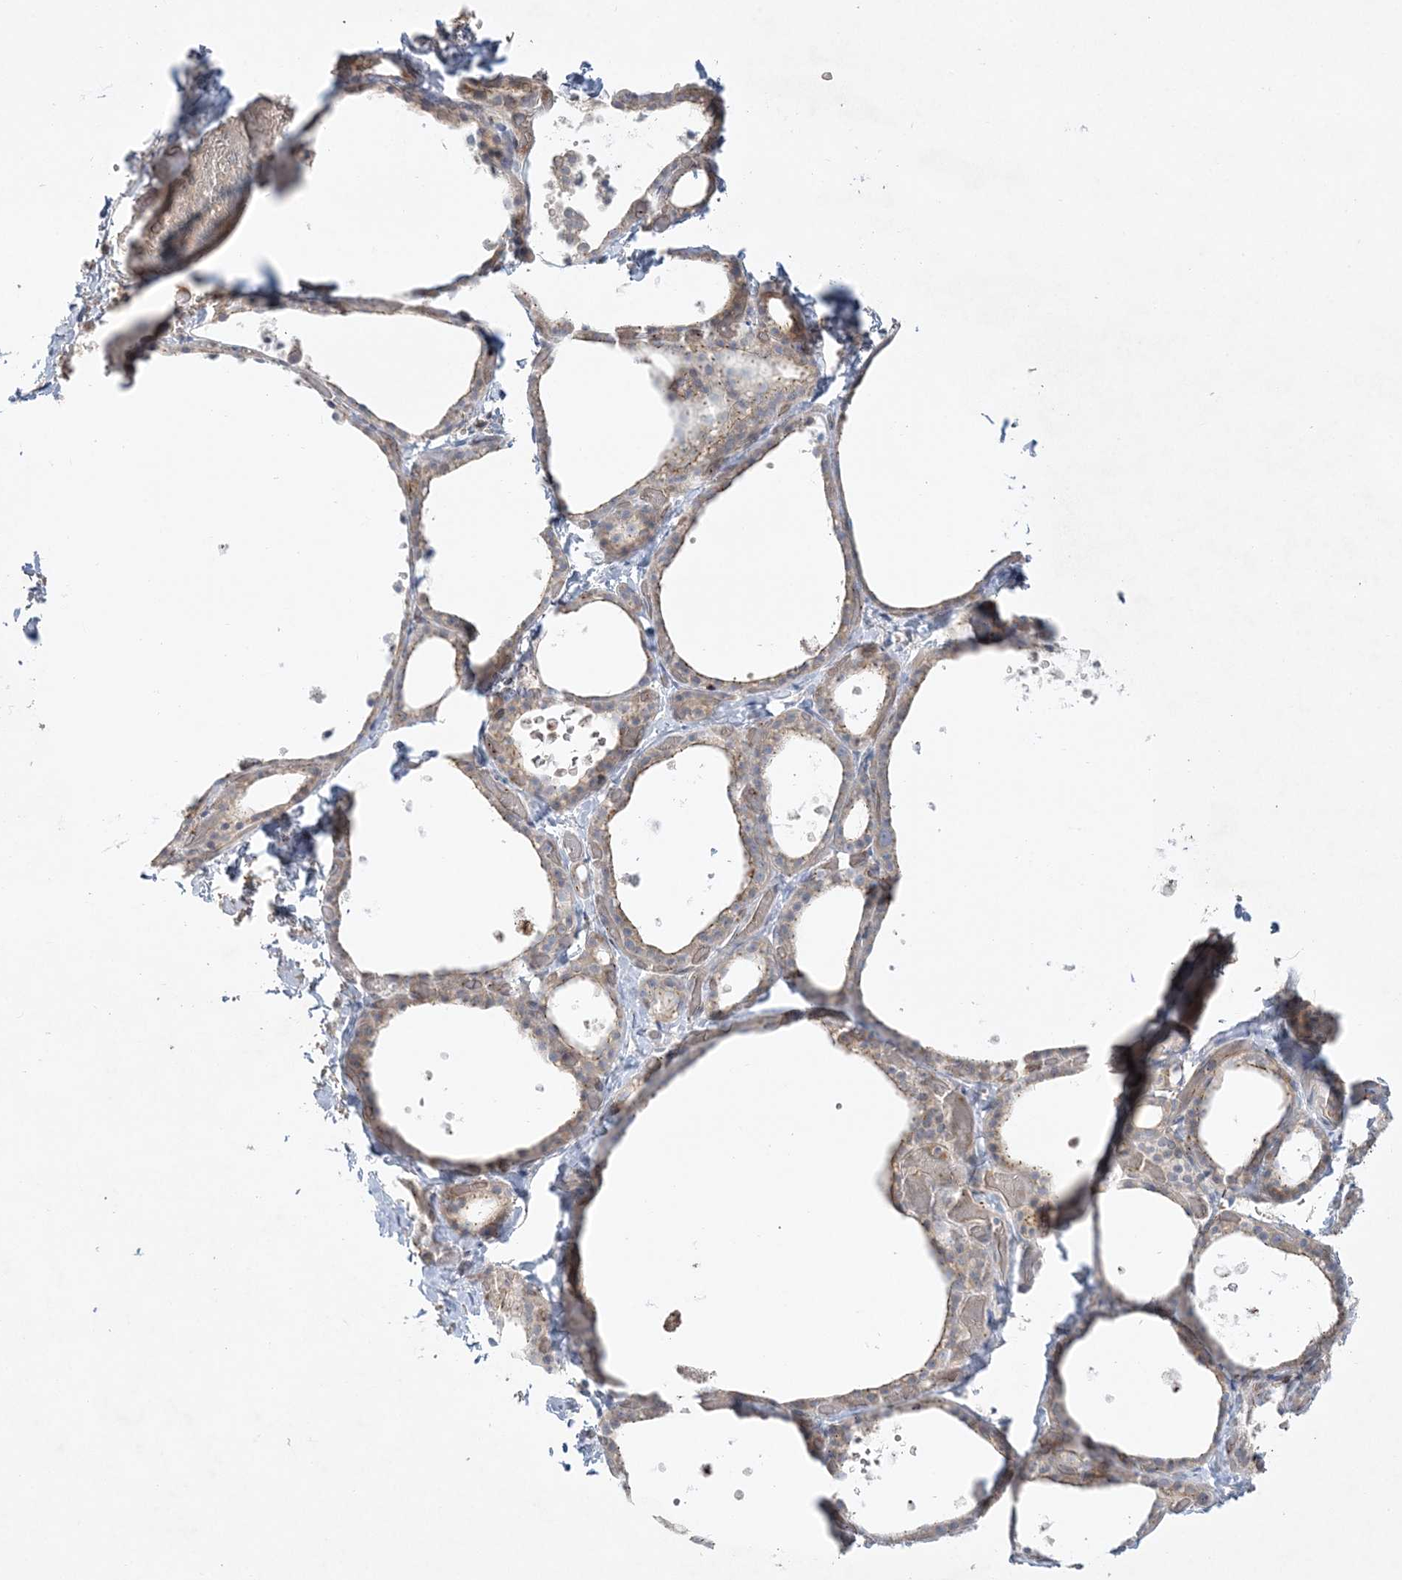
{"staining": {"intensity": "weak", "quantity": "25%-75%", "location": "cytoplasmic/membranous"}, "tissue": "thyroid gland", "cell_type": "Glandular cells", "image_type": "normal", "snomed": [{"axis": "morphology", "description": "Normal tissue, NOS"}, {"axis": "topography", "description": "Thyroid gland"}], "caption": "A photomicrograph of thyroid gland stained for a protein demonstrates weak cytoplasmic/membranous brown staining in glandular cells.", "gene": "ADAMTS12", "patient": {"sex": "female", "age": 44}}